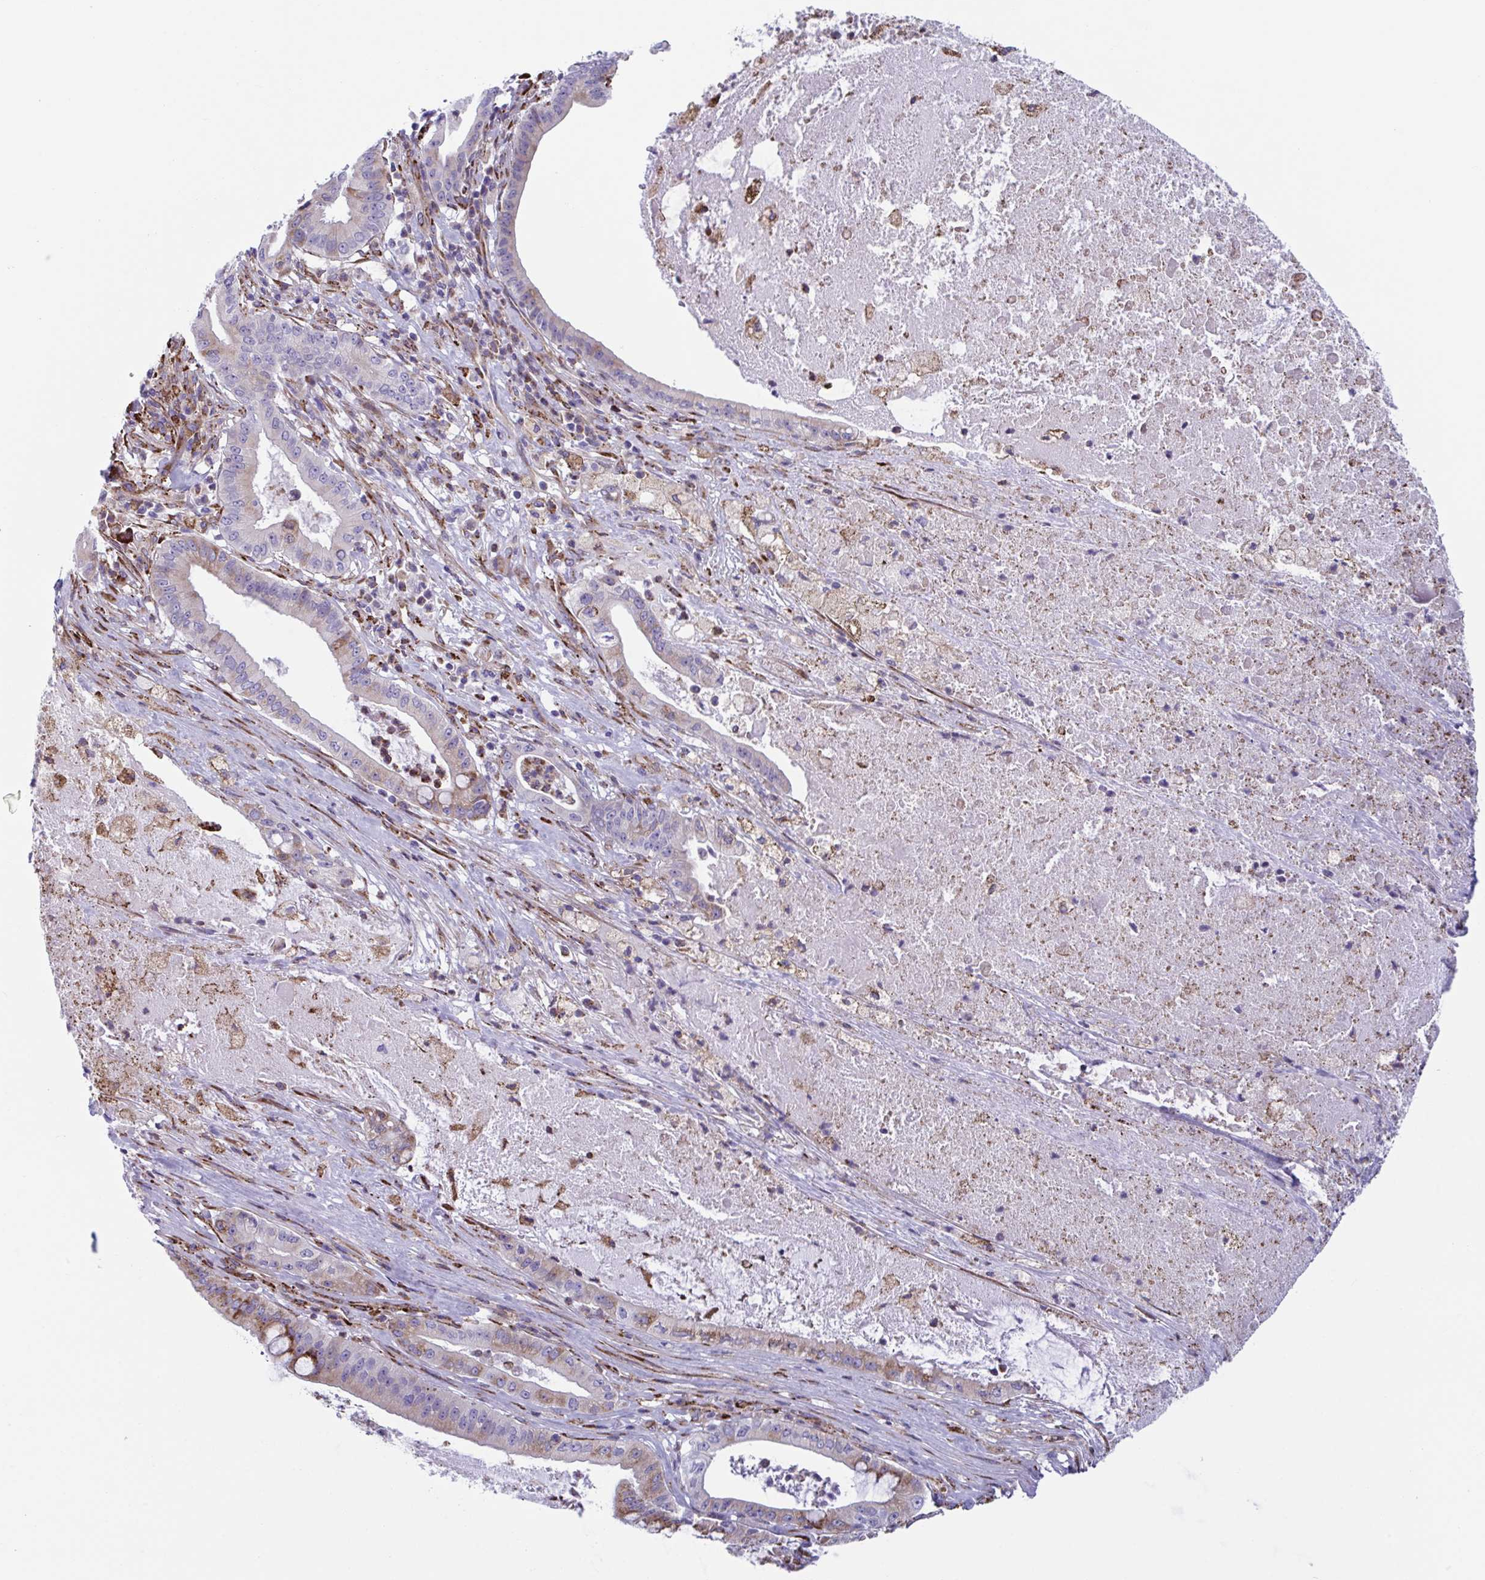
{"staining": {"intensity": "moderate", "quantity": "<25%", "location": "cytoplasmic/membranous"}, "tissue": "pancreatic cancer", "cell_type": "Tumor cells", "image_type": "cancer", "snomed": [{"axis": "morphology", "description": "Adenocarcinoma, NOS"}, {"axis": "topography", "description": "Pancreas"}], "caption": "Protein staining demonstrates moderate cytoplasmic/membranous positivity in approximately <25% of tumor cells in pancreatic adenocarcinoma.", "gene": "PEAK3", "patient": {"sex": "male", "age": 71}}